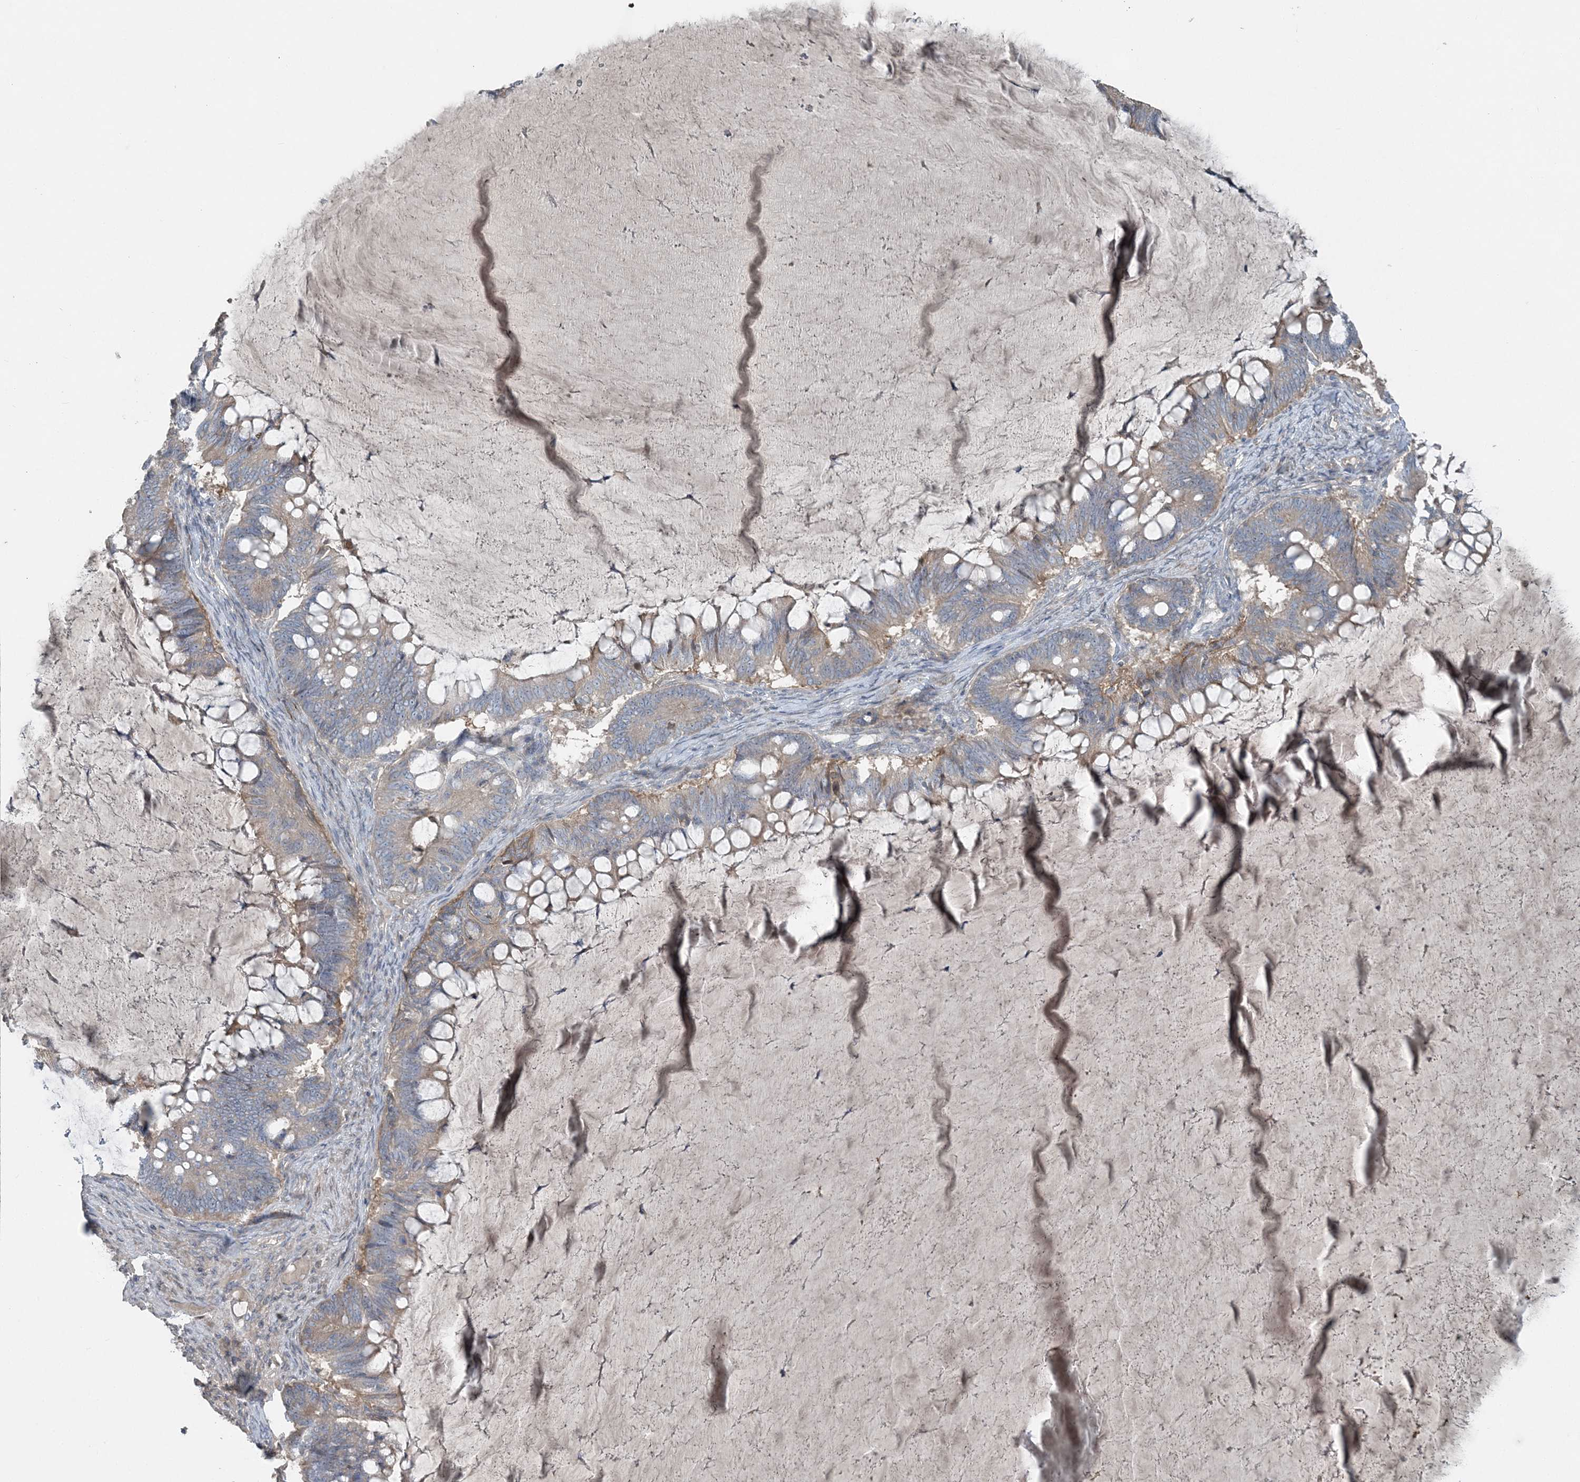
{"staining": {"intensity": "weak", "quantity": "25%-75%", "location": "cytoplasmic/membranous"}, "tissue": "ovarian cancer", "cell_type": "Tumor cells", "image_type": "cancer", "snomed": [{"axis": "morphology", "description": "Cystadenocarcinoma, mucinous, NOS"}, {"axis": "topography", "description": "Ovary"}], "caption": "The image reveals immunohistochemical staining of ovarian mucinous cystadenocarcinoma. There is weak cytoplasmic/membranous expression is seen in approximately 25%-75% of tumor cells.", "gene": "SLC4A10", "patient": {"sex": "female", "age": 61}}